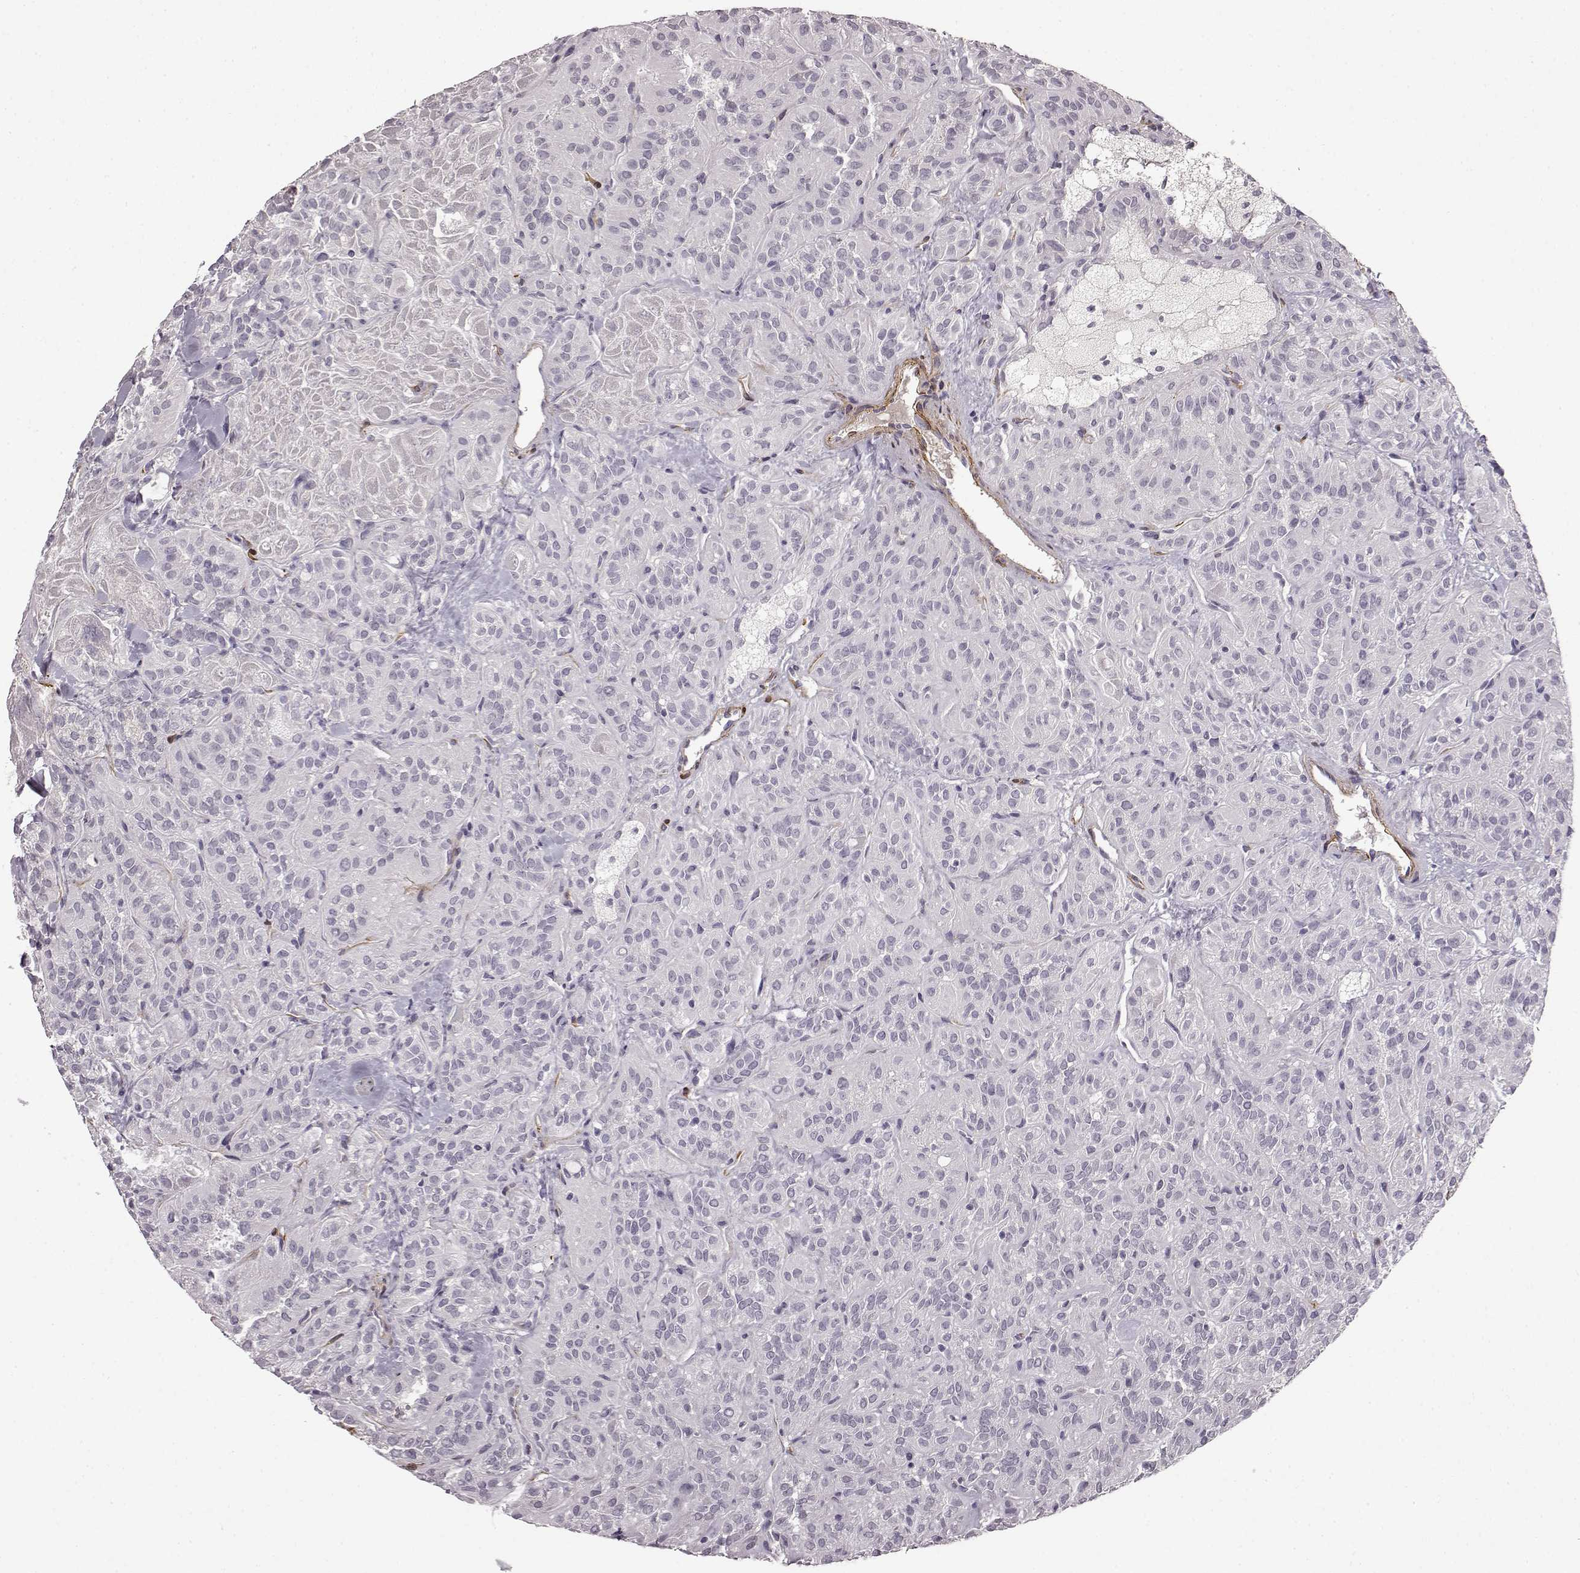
{"staining": {"intensity": "negative", "quantity": "none", "location": "none"}, "tissue": "thyroid cancer", "cell_type": "Tumor cells", "image_type": "cancer", "snomed": [{"axis": "morphology", "description": "Papillary adenocarcinoma, NOS"}, {"axis": "topography", "description": "Thyroid gland"}], "caption": "Micrograph shows no significant protein expression in tumor cells of thyroid cancer.", "gene": "KRT85", "patient": {"sex": "female", "age": 45}}